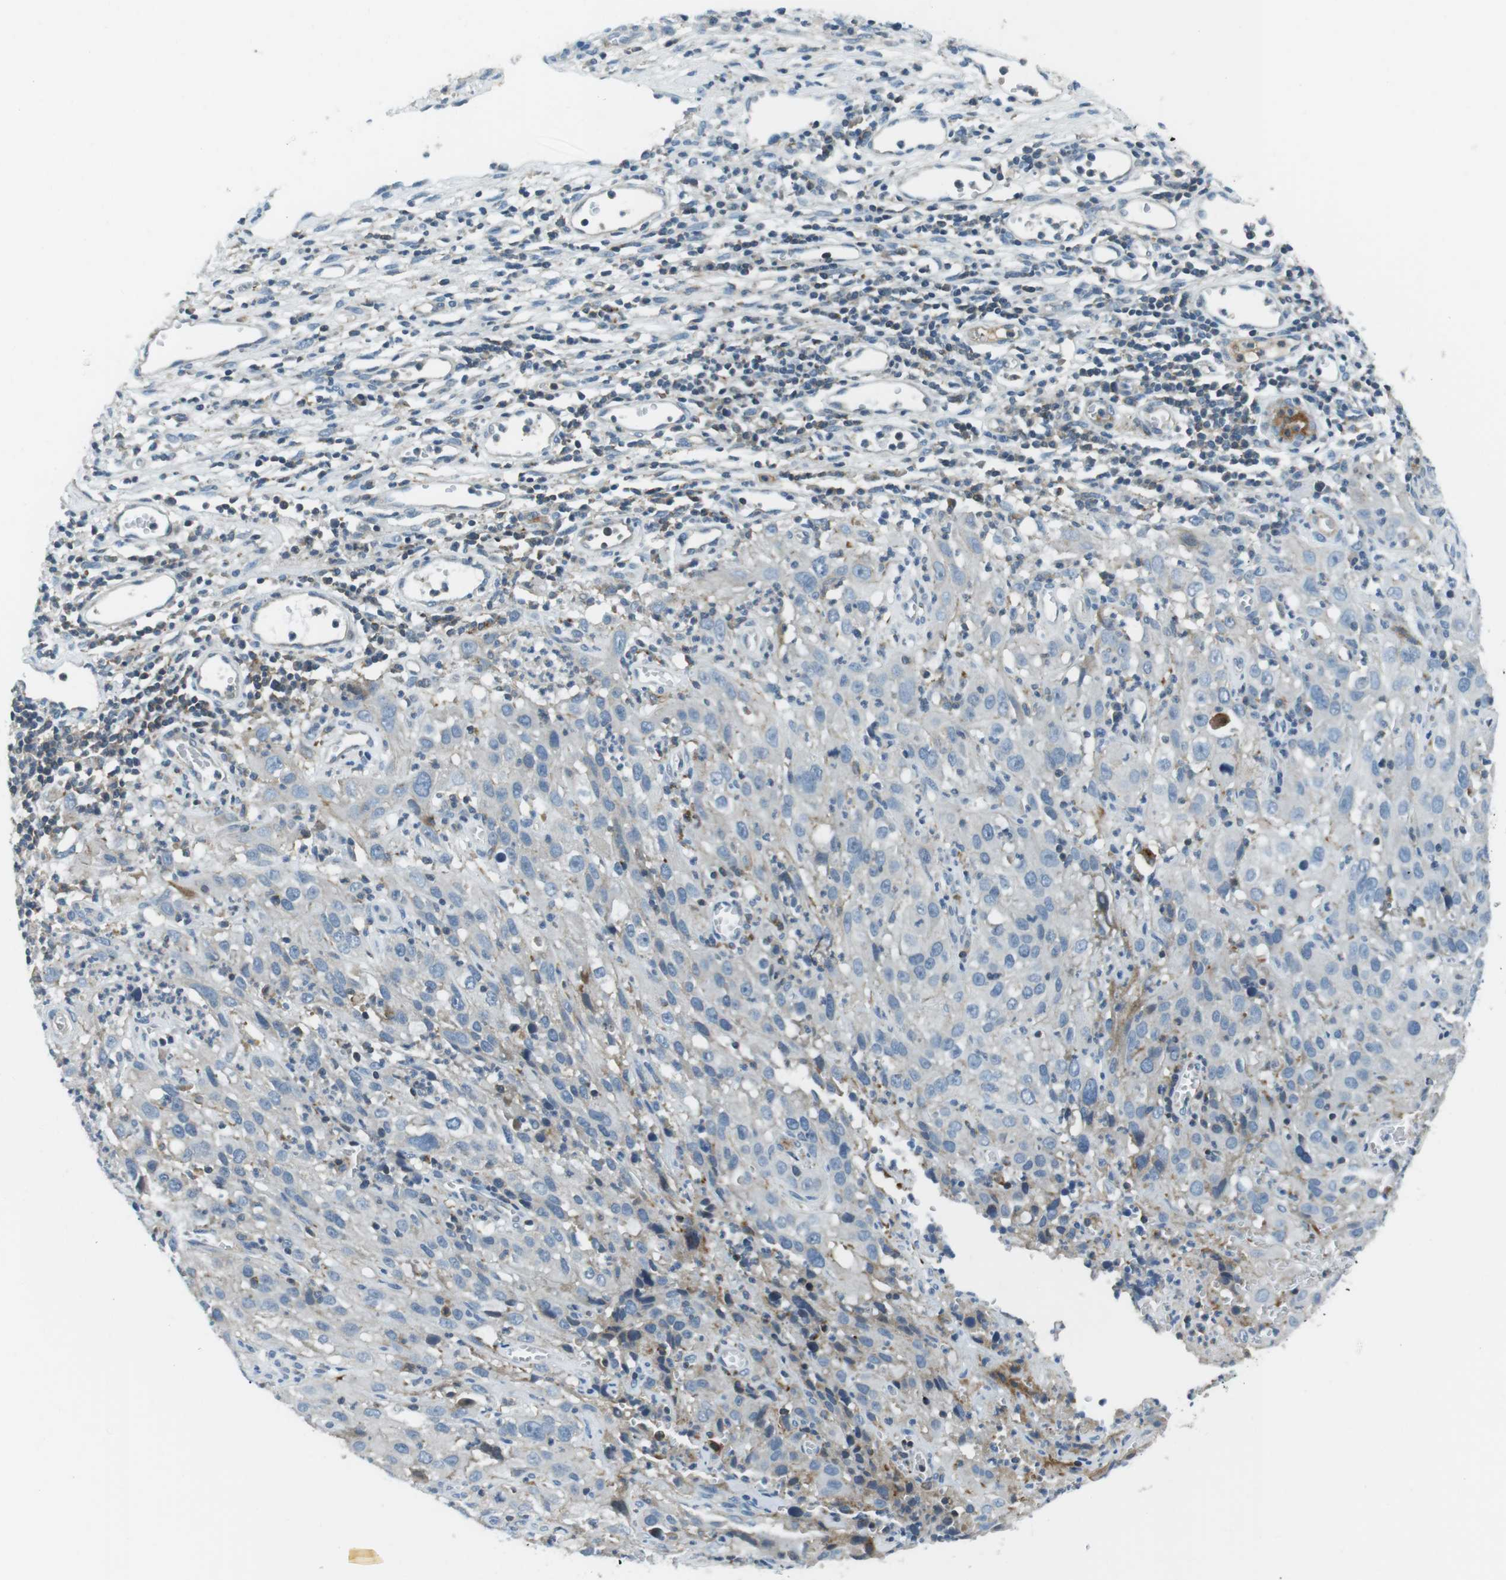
{"staining": {"intensity": "negative", "quantity": "none", "location": "none"}, "tissue": "cervical cancer", "cell_type": "Tumor cells", "image_type": "cancer", "snomed": [{"axis": "morphology", "description": "Squamous cell carcinoma, NOS"}, {"axis": "topography", "description": "Cervix"}], "caption": "Human cervical cancer stained for a protein using IHC shows no staining in tumor cells.", "gene": "ARVCF", "patient": {"sex": "female", "age": 32}}